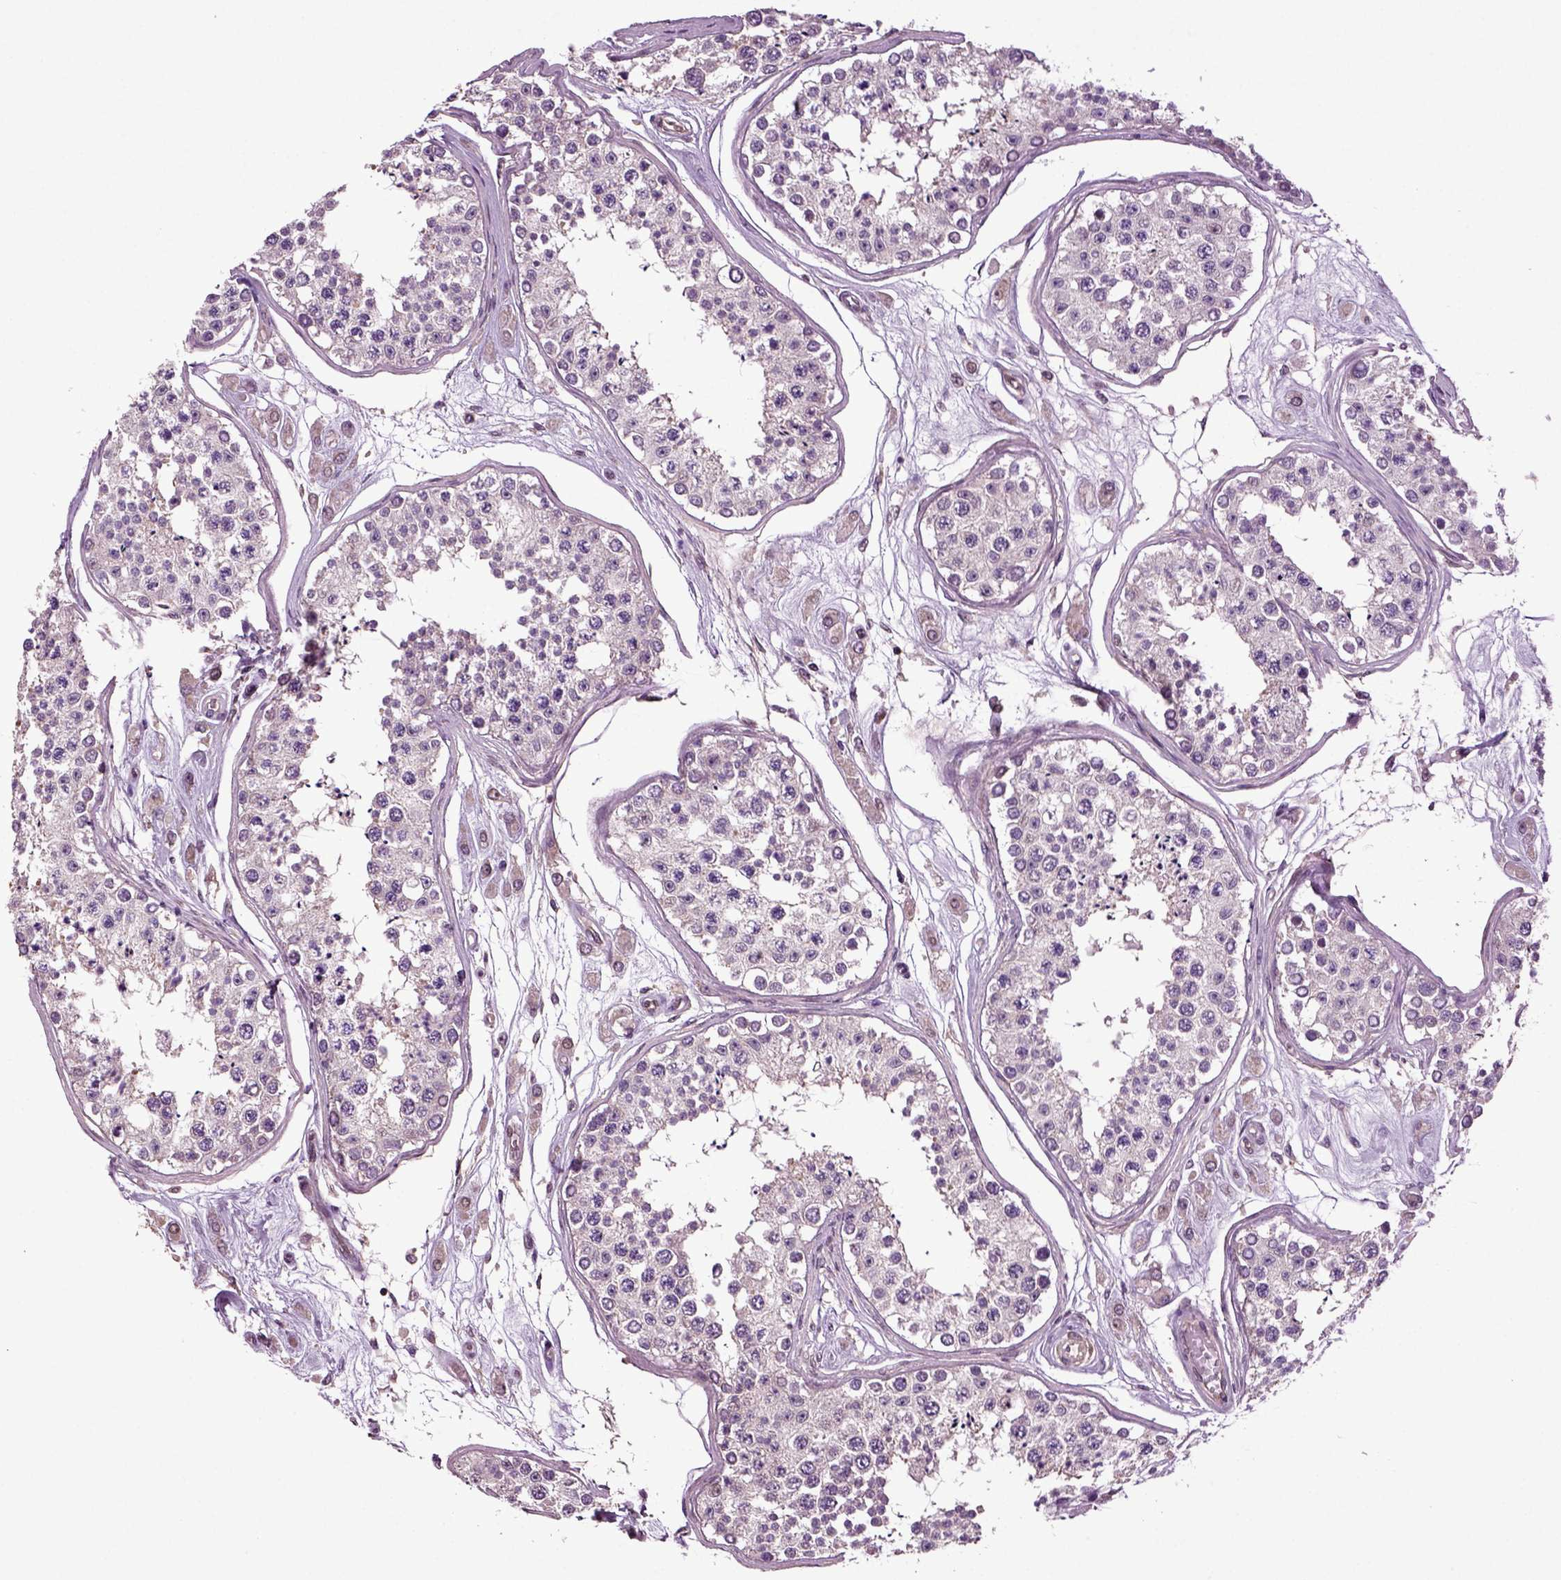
{"staining": {"intensity": "weak", "quantity": "<25%", "location": "cytoplasmic/membranous"}, "tissue": "testis", "cell_type": "Cells in seminiferous ducts", "image_type": "normal", "snomed": [{"axis": "morphology", "description": "Normal tissue, NOS"}, {"axis": "topography", "description": "Testis"}], "caption": "IHC micrograph of normal testis stained for a protein (brown), which exhibits no staining in cells in seminiferous ducts.", "gene": "HAGHL", "patient": {"sex": "male", "age": 25}}